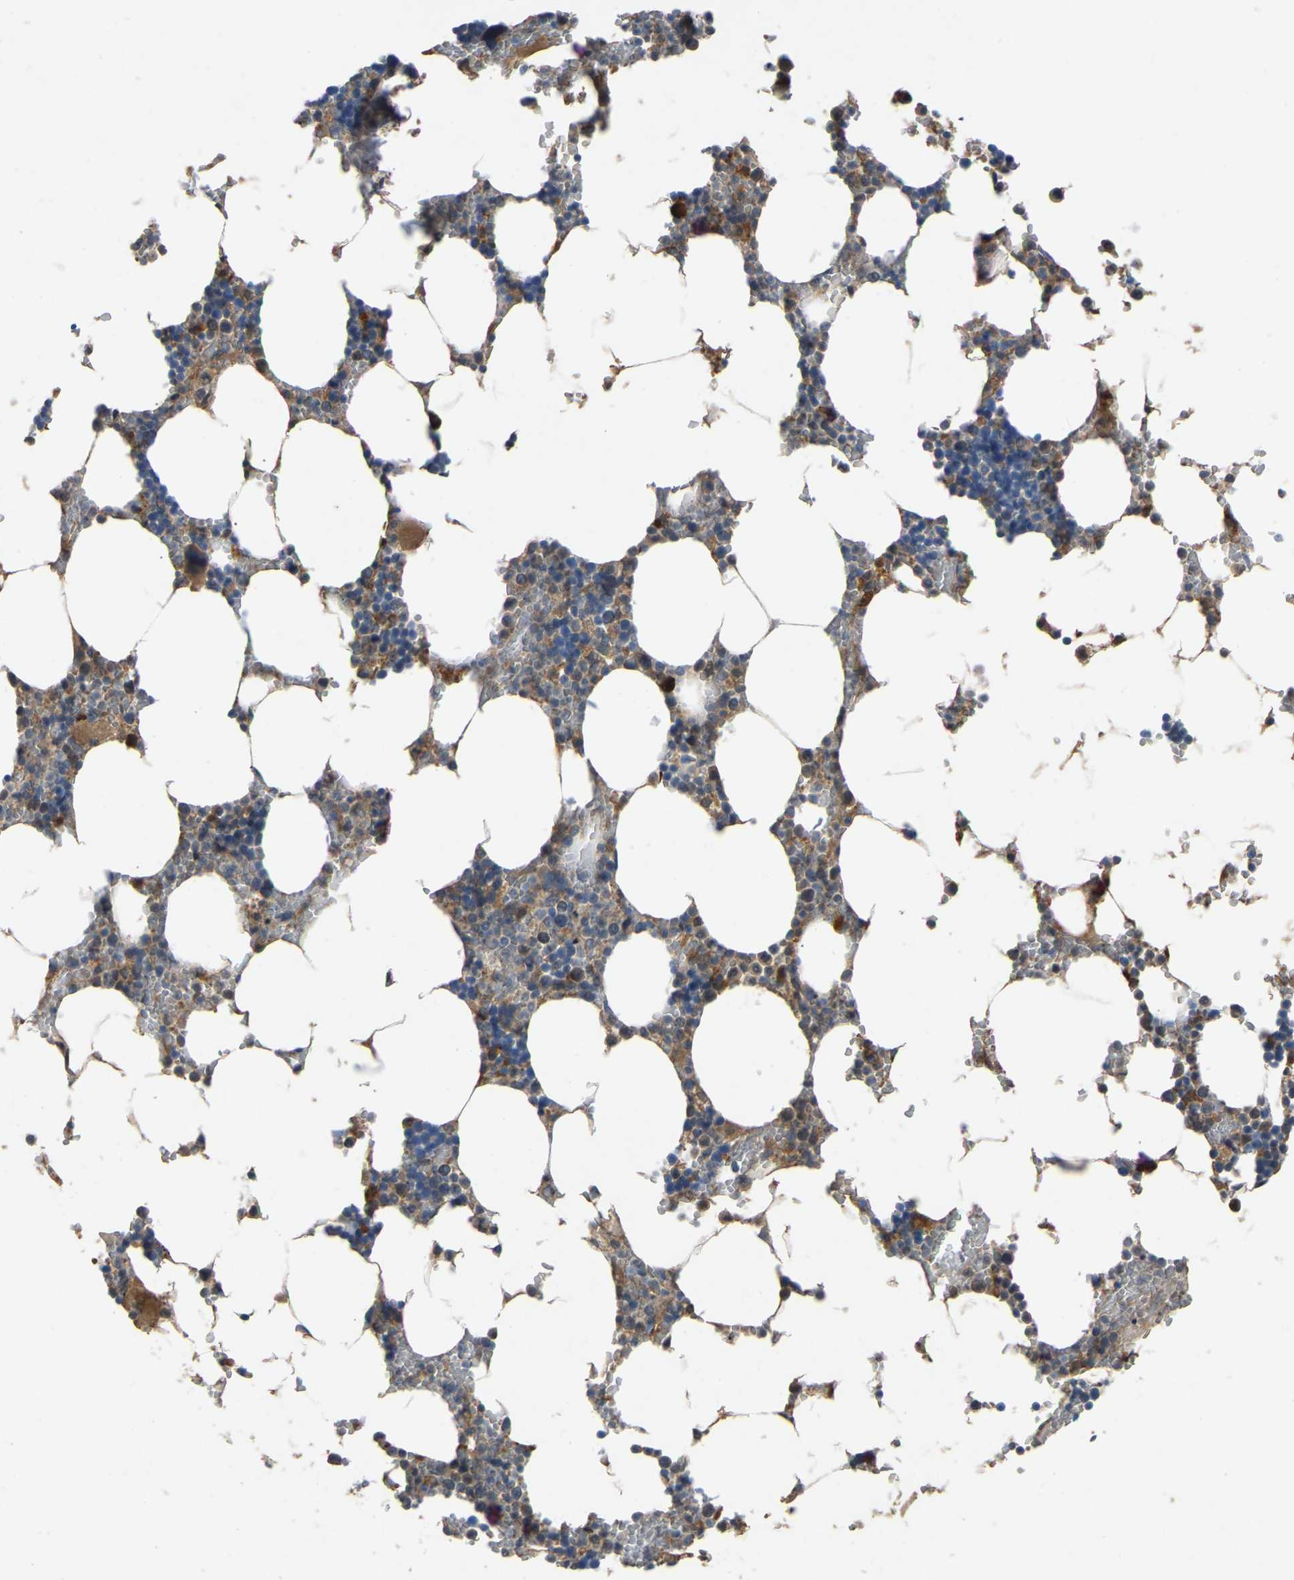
{"staining": {"intensity": "moderate", "quantity": "25%-75%", "location": "cytoplasmic/membranous"}, "tissue": "bone marrow", "cell_type": "Hematopoietic cells", "image_type": "normal", "snomed": [{"axis": "morphology", "description": "Normal tissue, NOS"}, {"axis": "topography", "description": "Bone marrow"}], "caption": "DAB (3,3'-diaminobenzidine) immunohistochemical staining of normal human bone marrow exhibits moderate cytoplasmic/membranous protein expression in approximately 25%-75% of hematopoietic cells.", "gene": "FHIT", "patient": {"sex": "male", "age": 70}}